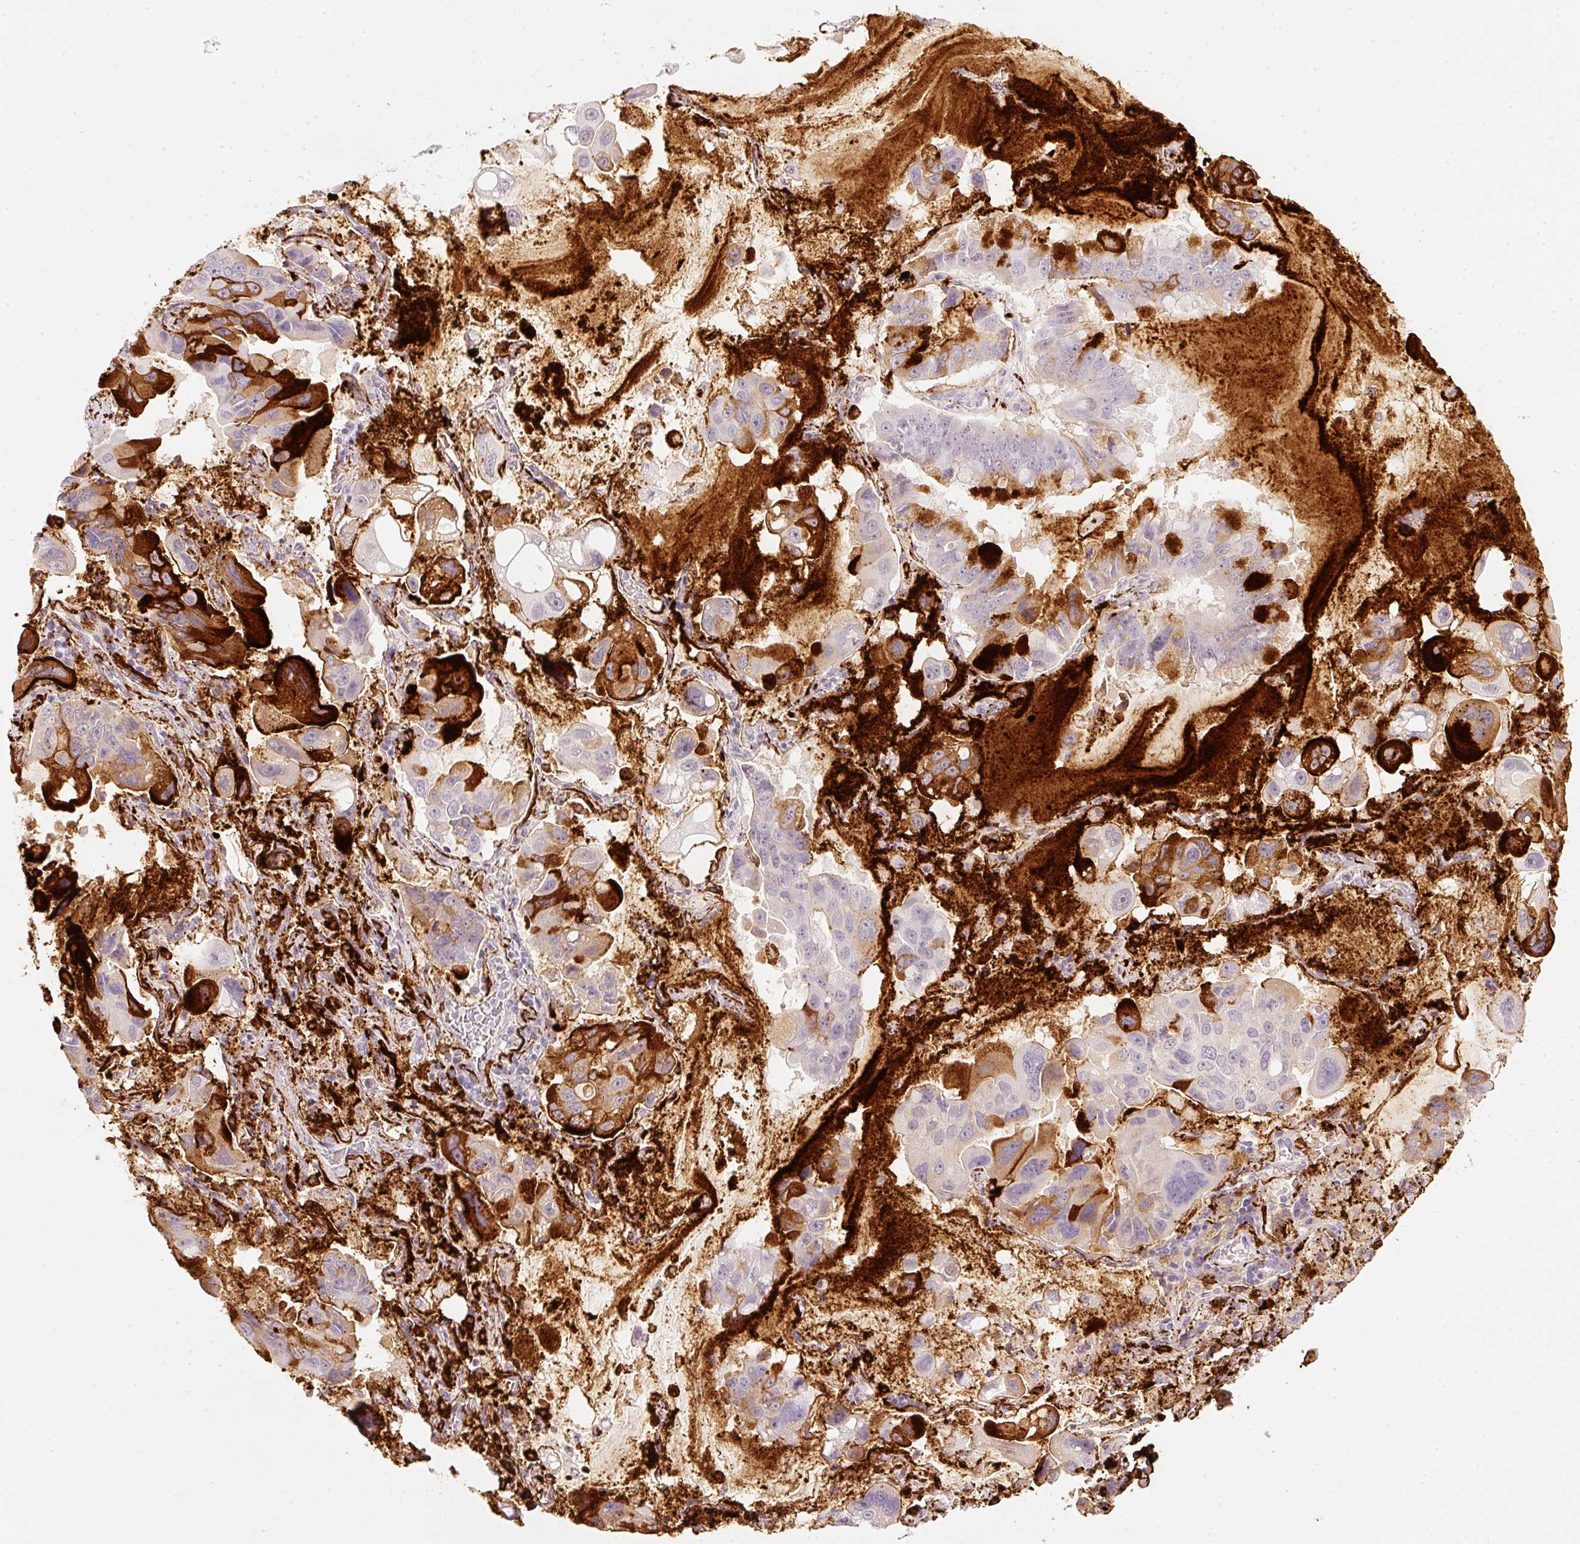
{"staining": {"intensity": "strong", "quantity": "<25%", "location": "cytoplasmic/membranous"}, "tissue": "lung cancer", "cell_type": "Tumor cells", "image_type": "cancer", "snomed": [{"axis": "morphology", "description": "Adenocarcinoma, NOS"}, {"axis": "topography", "description": "Lung"}], "caption": "Immunohistochemical staining of human lung cancer displays strong cytoplasmic/membranous protein staining in approximately <25% of tumor cells.", "gene": "STEAP1", "patient": {"sex": "male", "age": 64}}